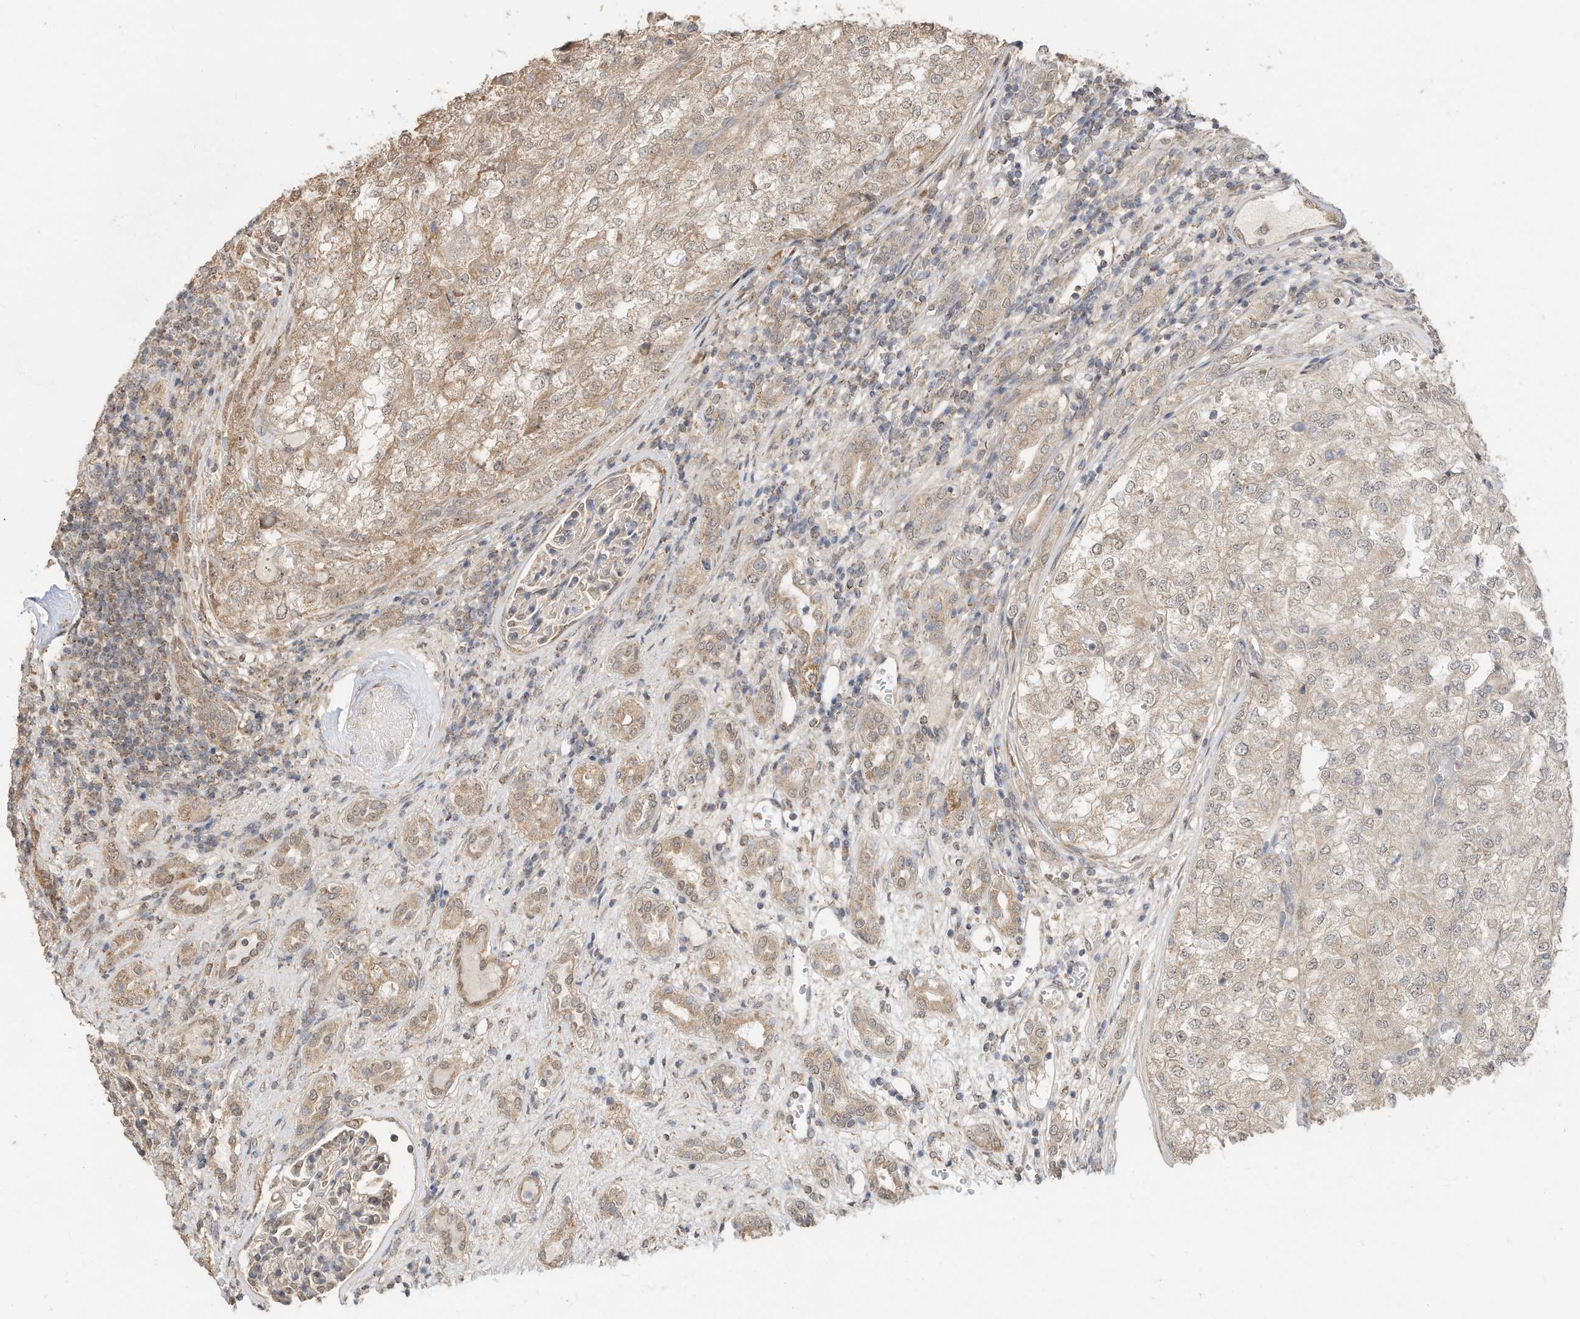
{"staining": {"intensity": "weak", "quantity": "<25%", "location": "cytoplasmic/membranous"}, "tissue": "renal cancer", "cell_type": "Tumor cells", "image_type": "cancer", "snomed": [{"axis": "morphology", "description": "Adenocarcinoma, NOS"}, {"axis": "topography", "description": "Kidney"}], "caption": "The immunohistochemistry histopathology image has no significant expression in tumor cells of renal adenocarcinoma tissue. (Brightfield microscopy of DAB immunohistochemistry (IHC) at high magnification).", "gene": "CAGE1", "patient": {"sex": "female", "age": 54}}